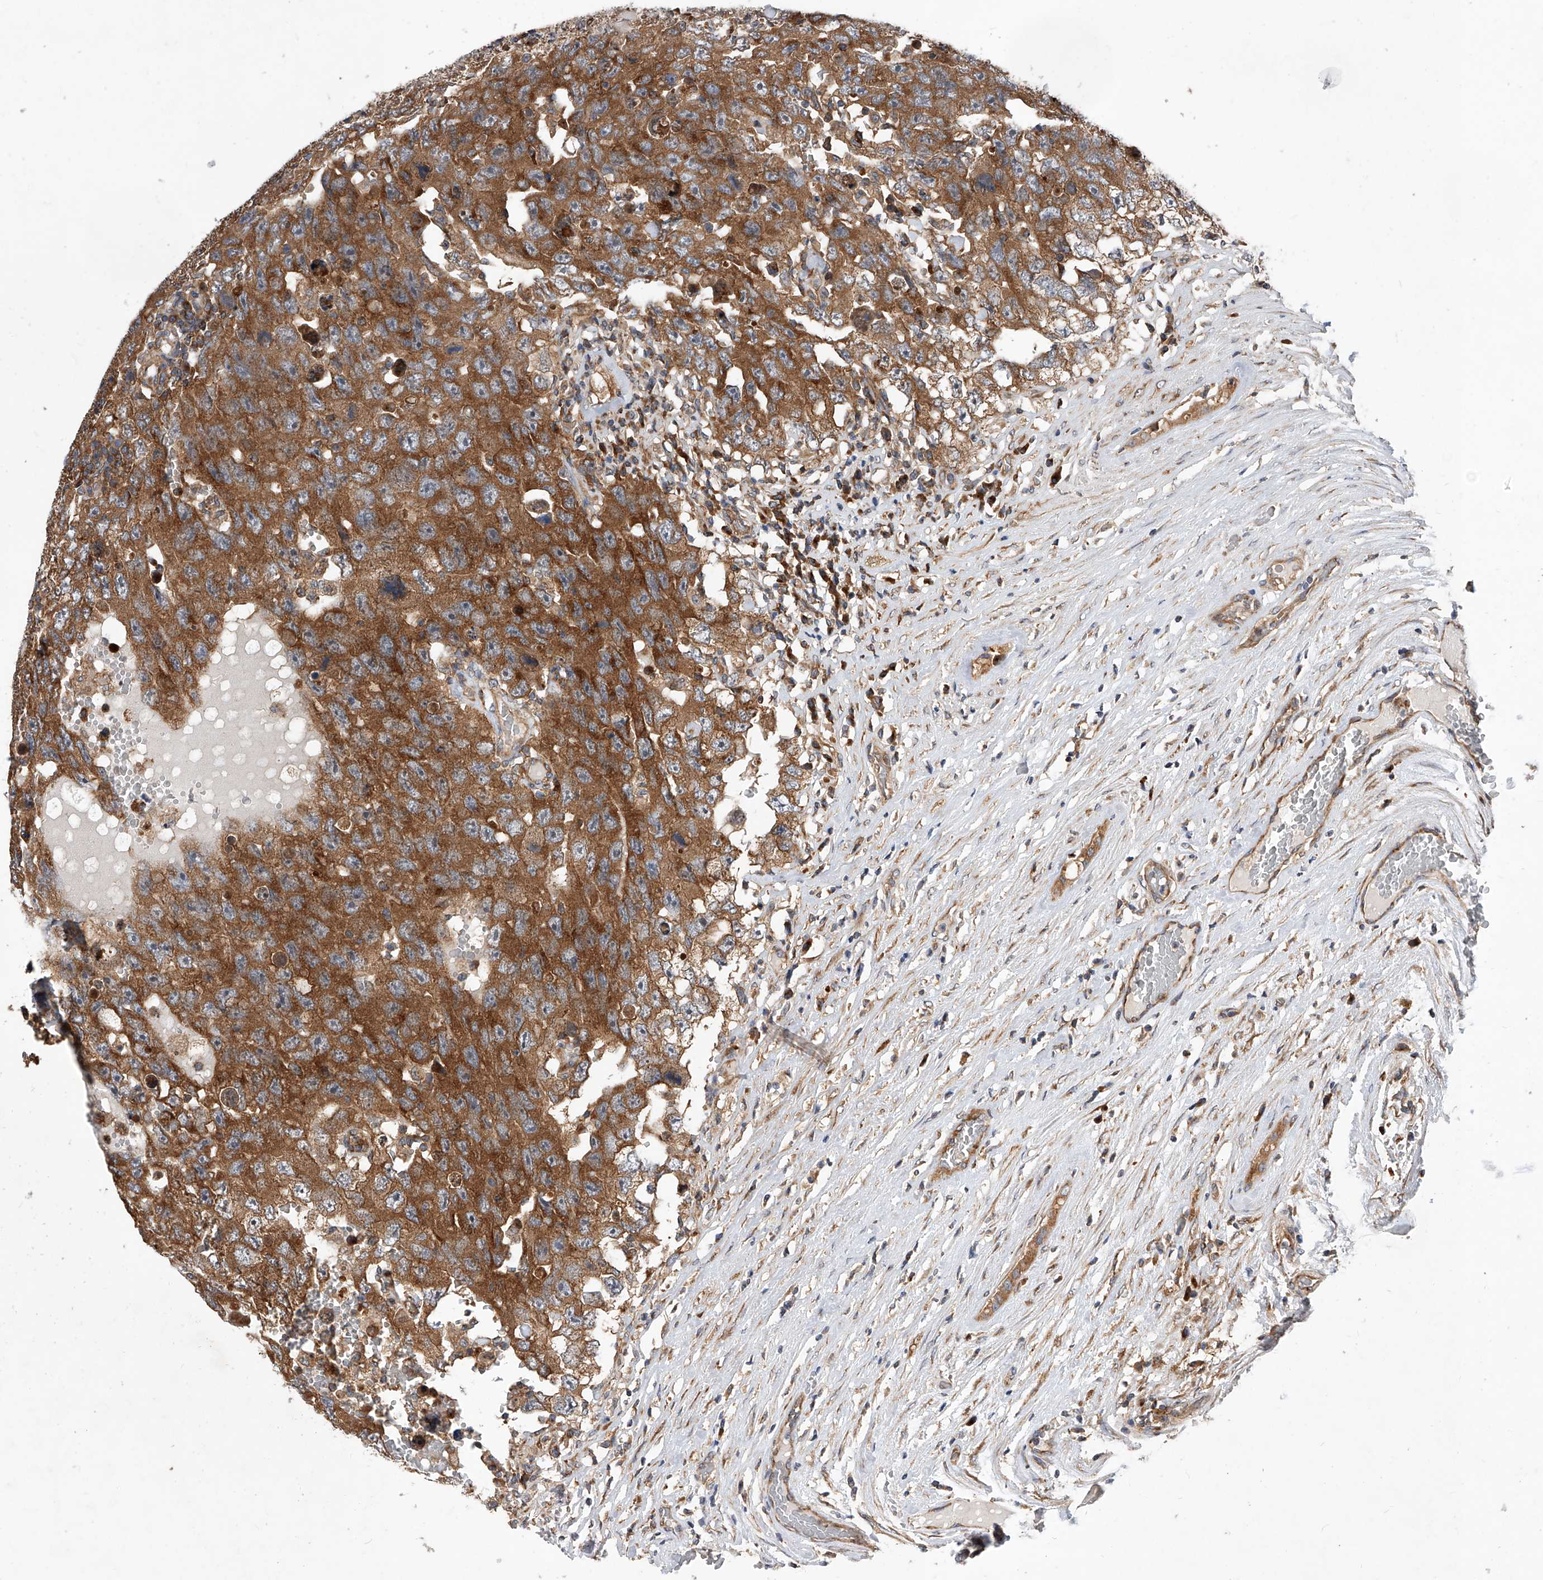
{"staining": {"intensity": "strong", "quantity": ">75%", "location": "cytoplasmic/membranous"}, "tissue": "testis cancer", "cell_type": "Tumor cells", "image_type": "cancer", "snomed": [{"axis": "morphology", "description": "Carcinoma, Embryonal, NOS"}, {"axis": "topography", "description": "Testis"}], "caption": "DAB immunohistochemical staining of human testis cancer (embryonal carcinoma) displays strong cytoplasmic/membranous protein staining in approximately >75% of tumor cells.", "gene": "CFAP410", "patient": {"sex": "male", "age": 26}}